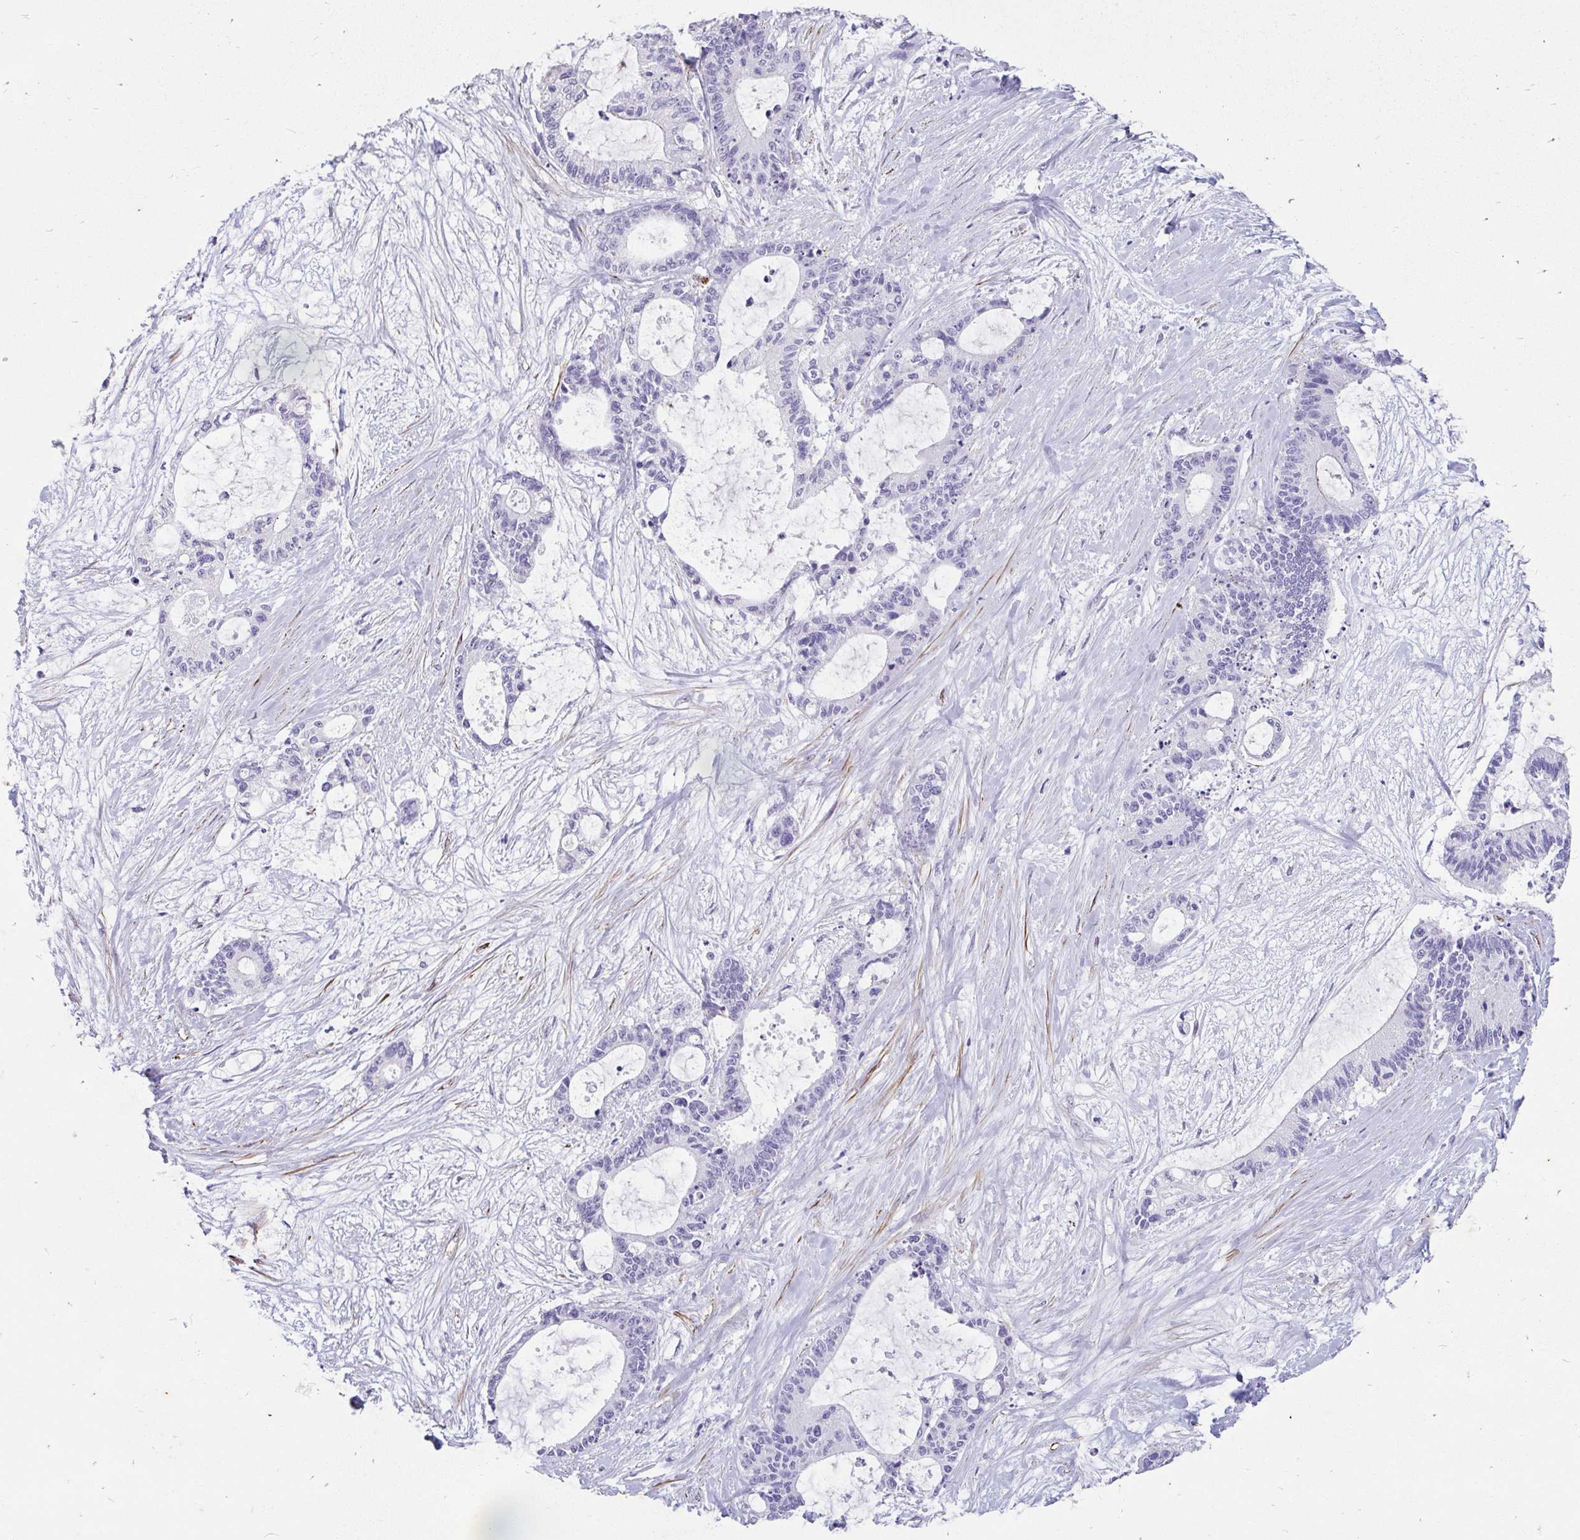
{"staining": {"intensity": "negative", "quantity": "none", "location": "none"}, "tissue": "liver cancer", "cell_type": "Tumor cells", "image_type": "cancer", "snomed": [{"axis": "morphology", "description": "Normal tissue, NOS"}, {"axis": "morphology", "description": "Cholangiocarcinoma"}, {"axis": "topography", "description": "Liver"}, {"axis": "topography", "description": "Peripheral nerve tissue"}], "caption": "Histopathology image shows no protein expression in tumor cells of liver cancer tissue. The staining is performed using DAB brown chromogen with nuclei counter-stained in using hematoxylin.", "gene": "EML5", "patient": {"sex": "female", "age": 73}}